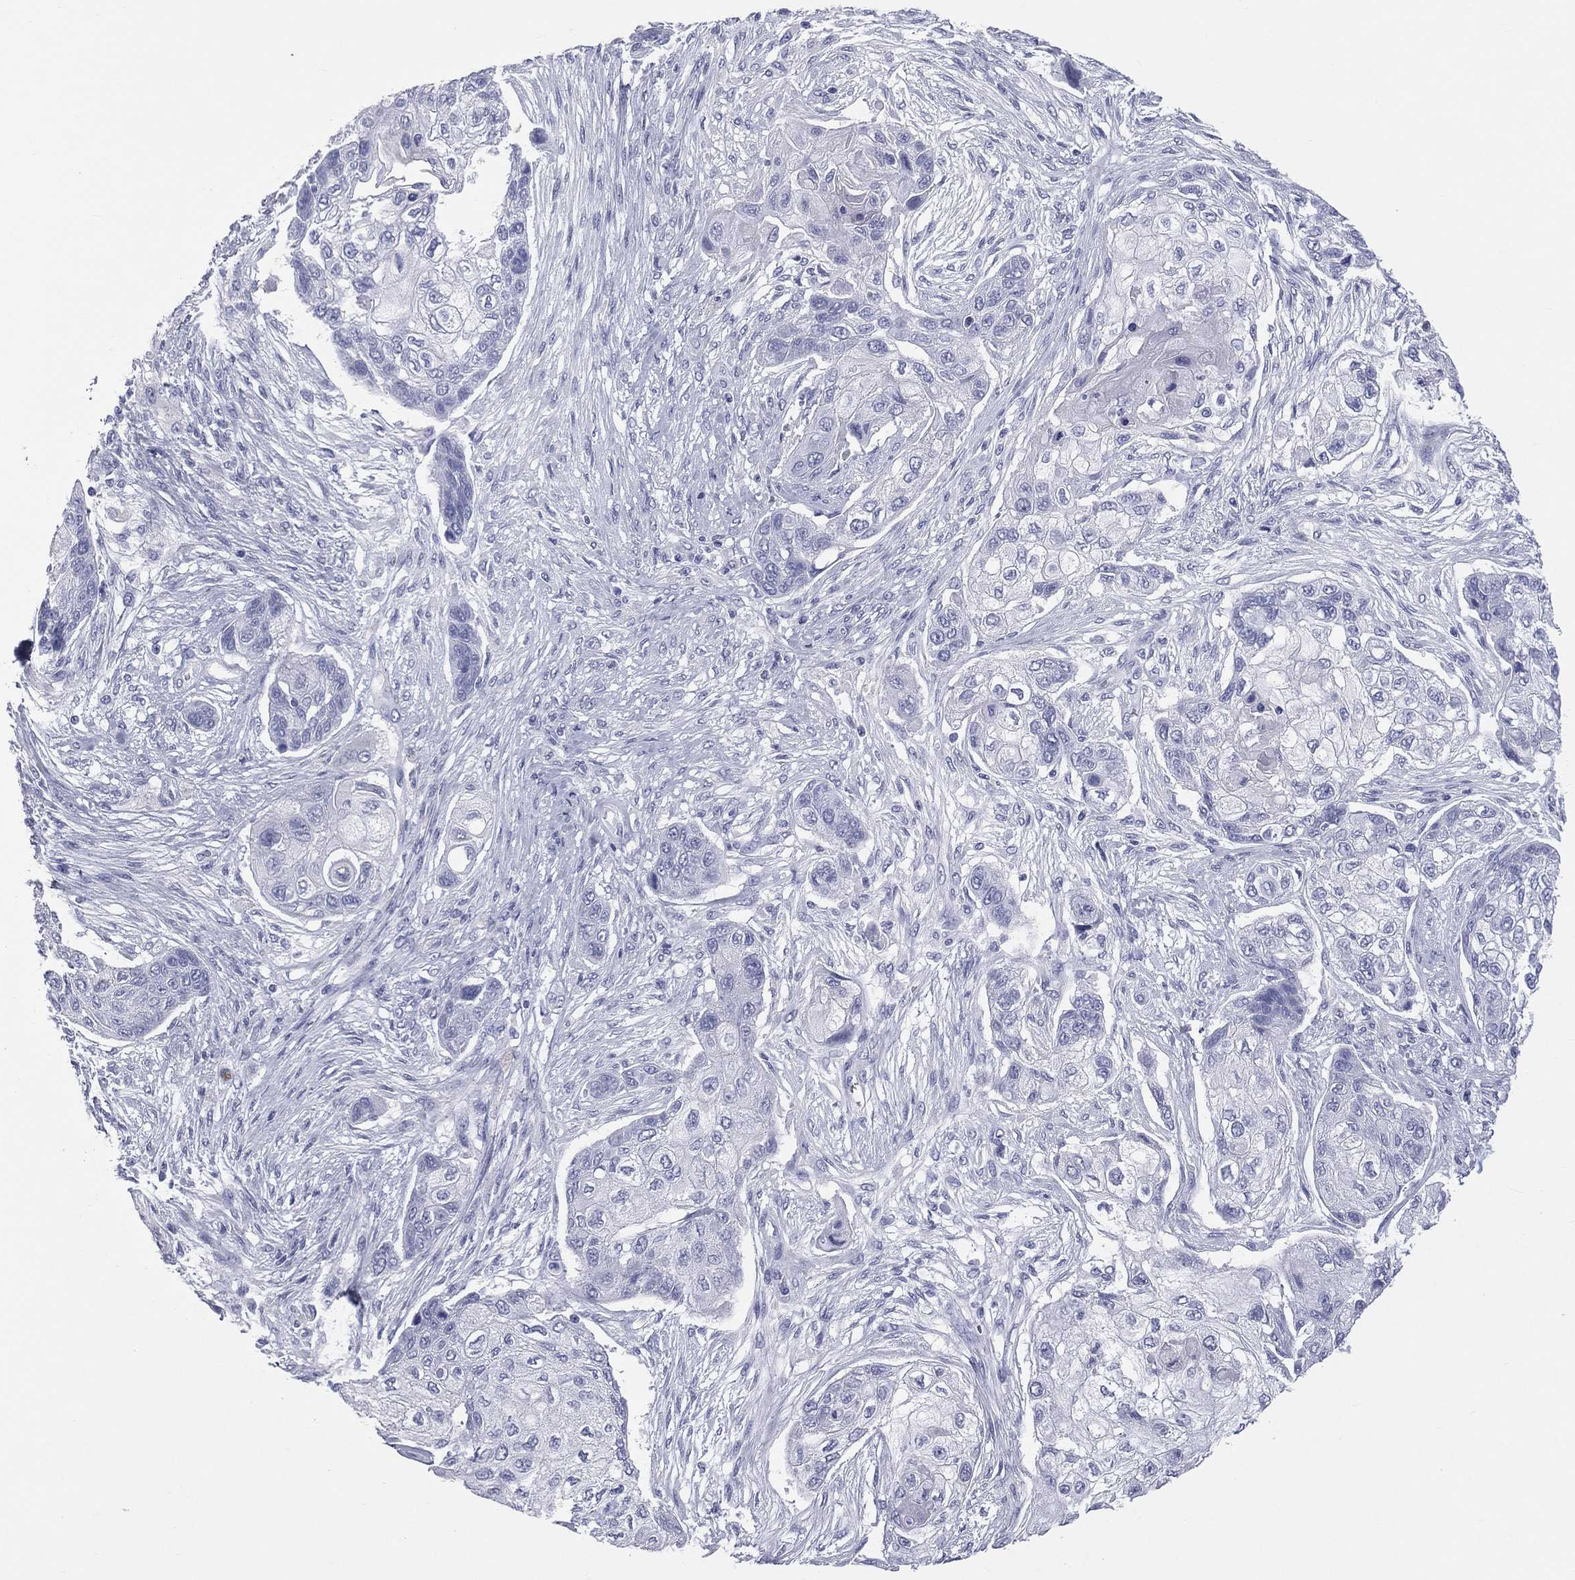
{"staining": {"intensity": "negative", "quantity": "none", "location": "none"}, "tissue": "lung cancer", "cell_type": "Tumor cells", "image_type": "cancer", "snomed": [{"axis": "morphology", "description": "Squamous cell carcinoma, NOS"}, {"axis": "topography", "description": "Lung"}], "caption": "A micrograph of lung cancer (squamous cell carcinoma) stained for a protein demonstrates no brown staining in tumor cells.", "gene": "MLN", "patient": {"sex": "male", "age": 69}}